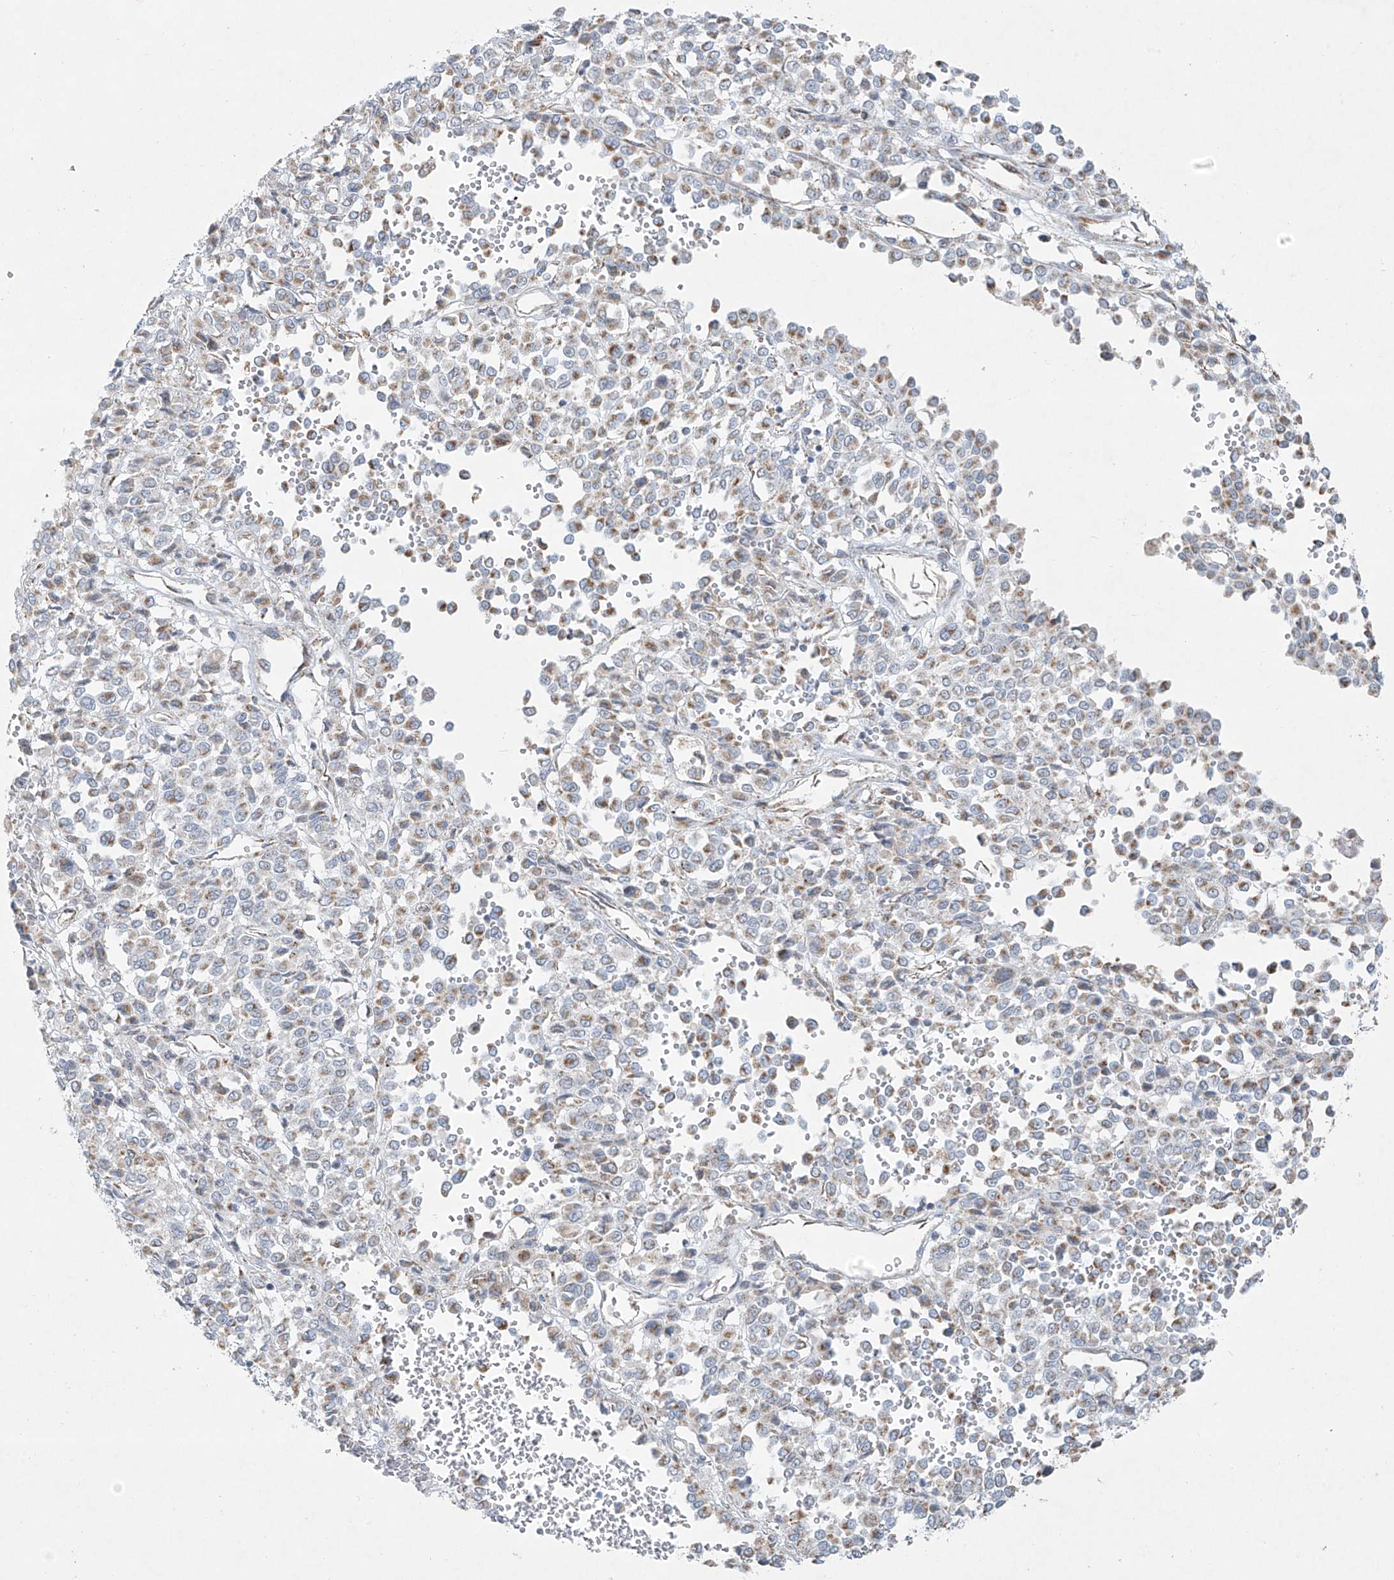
{"staining": {"intensity": "weak", "quantity": ">75%", "location": "cytoplasmic/membranous"}, "tissue": "melanoma", "cell_type": "Tumor cells", "image_type": "cancer", "snomed": [{"axis": "morphology", "description": "Malignant melanoma, Metastatic site"}, {"axis": "topography", "description": "Pancreas"}], "caption": "This image shows immunohistochemistry (IHC) staining of malignant melanoma (metastatic site), with low weak cytoplasmic/membranous positivity in approximately >75% of tumor cells.", "gene": "SMDT1", "patient": {"sex": "female", "age": 30}}